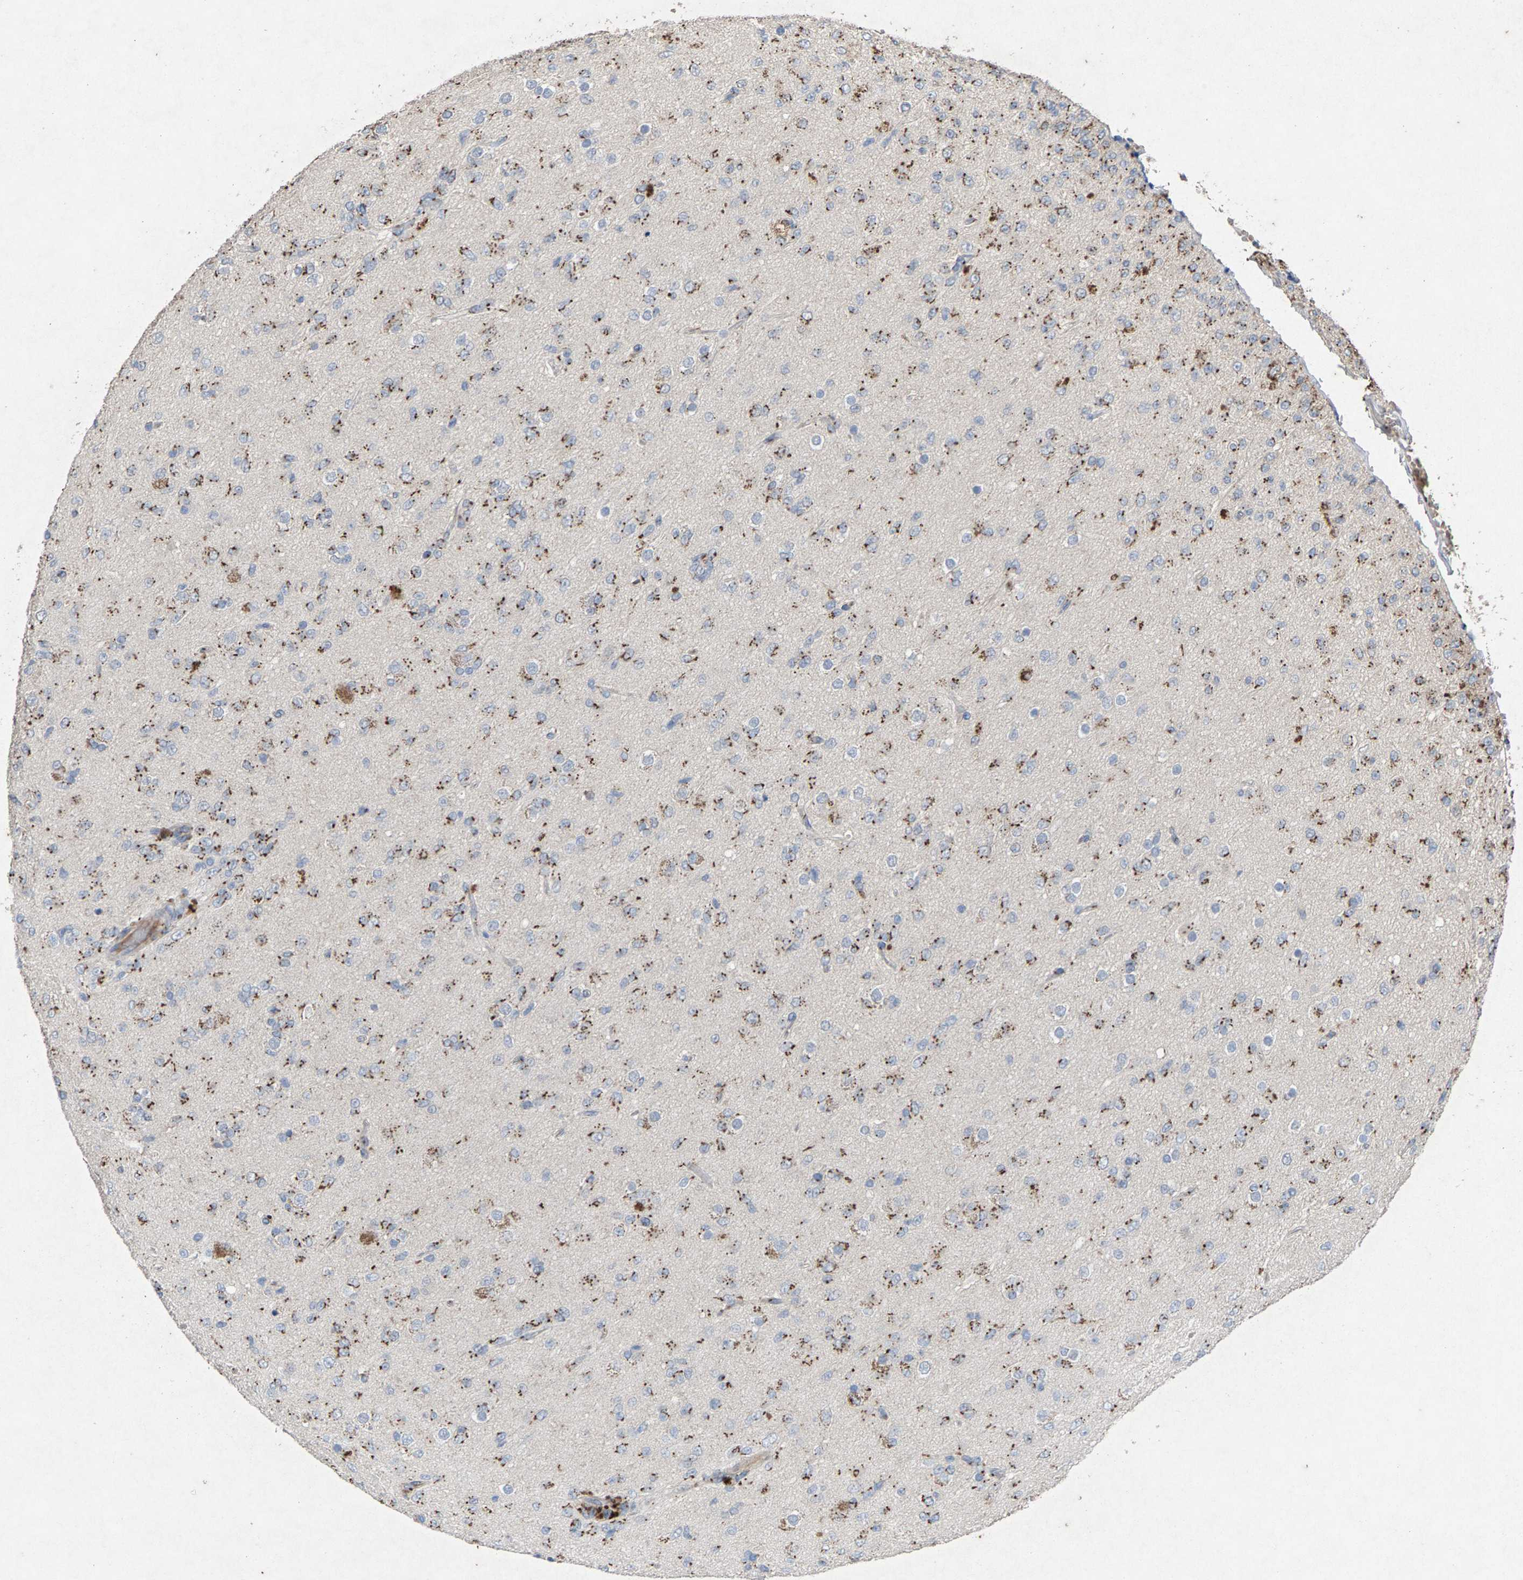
{"staining": {"intensity": "moderate", "quantity": ">75%", "location": "cytoplasmic/membranous"}, "tissue": "glioma", "cell_type": "Tumor cells", "image_type": "cancer", "snomed": [{"axis": "morphology", "description": "Glioma, malignant, Low grade"}, {"axis": "topography", "description": "Brain"}], "caption": "Protein analysis of malignant glioma (low-grade) tissue displays moderate cytoplasmic/membranous positivity in approximately >75% of tumor cells.", "gene": "MAN2A1", "patient": {"sex": "male", "age": 65}}